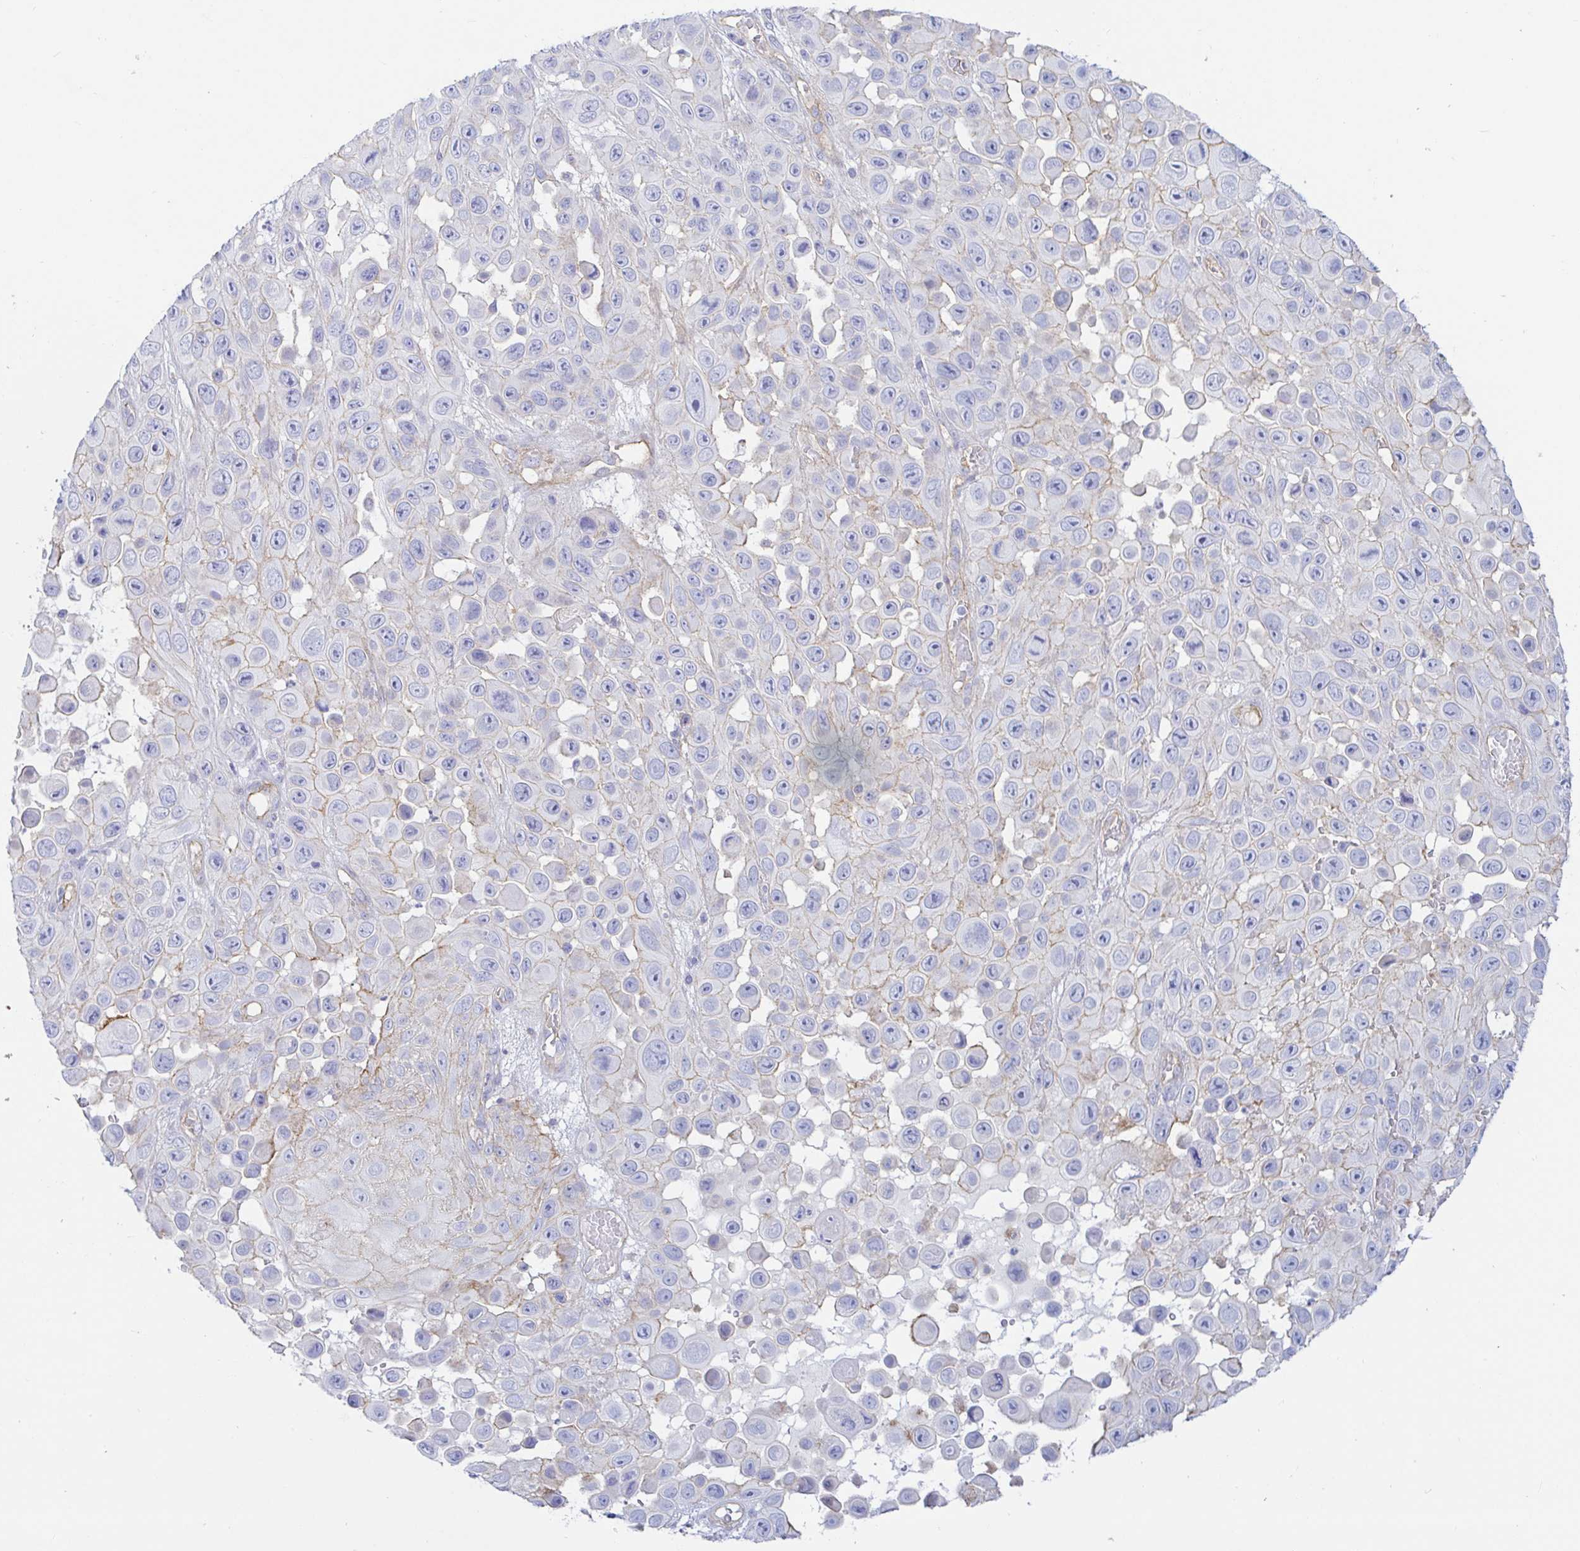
{"staining": {"intensity": "weak", "quantity": "<25%", "location": "cytoplasmic/membranous"}, "tissue": "skin cancer", "cell_type": "Tumor cells", "image_type": "cancer", "snomed": [{"axis": "morphology", "description": "Squamous cell carcinoma, NOS"}, {"axis": "topography", "description": "Skin"}], "caption": "High magnification brightfield microscopy of skin squamous cell carcinoma stained with DAB (brown) and counterstained with hematoxylin (blue): tumor cells show no significant positivity. The staining was performed using DAB to visualize the protein expression in brown, while the nuclei were stained in blue with hematoxylin (Magnification: 20x).", "gene": "ARL4D", "patient": {"sex": "male", "age": 81}}